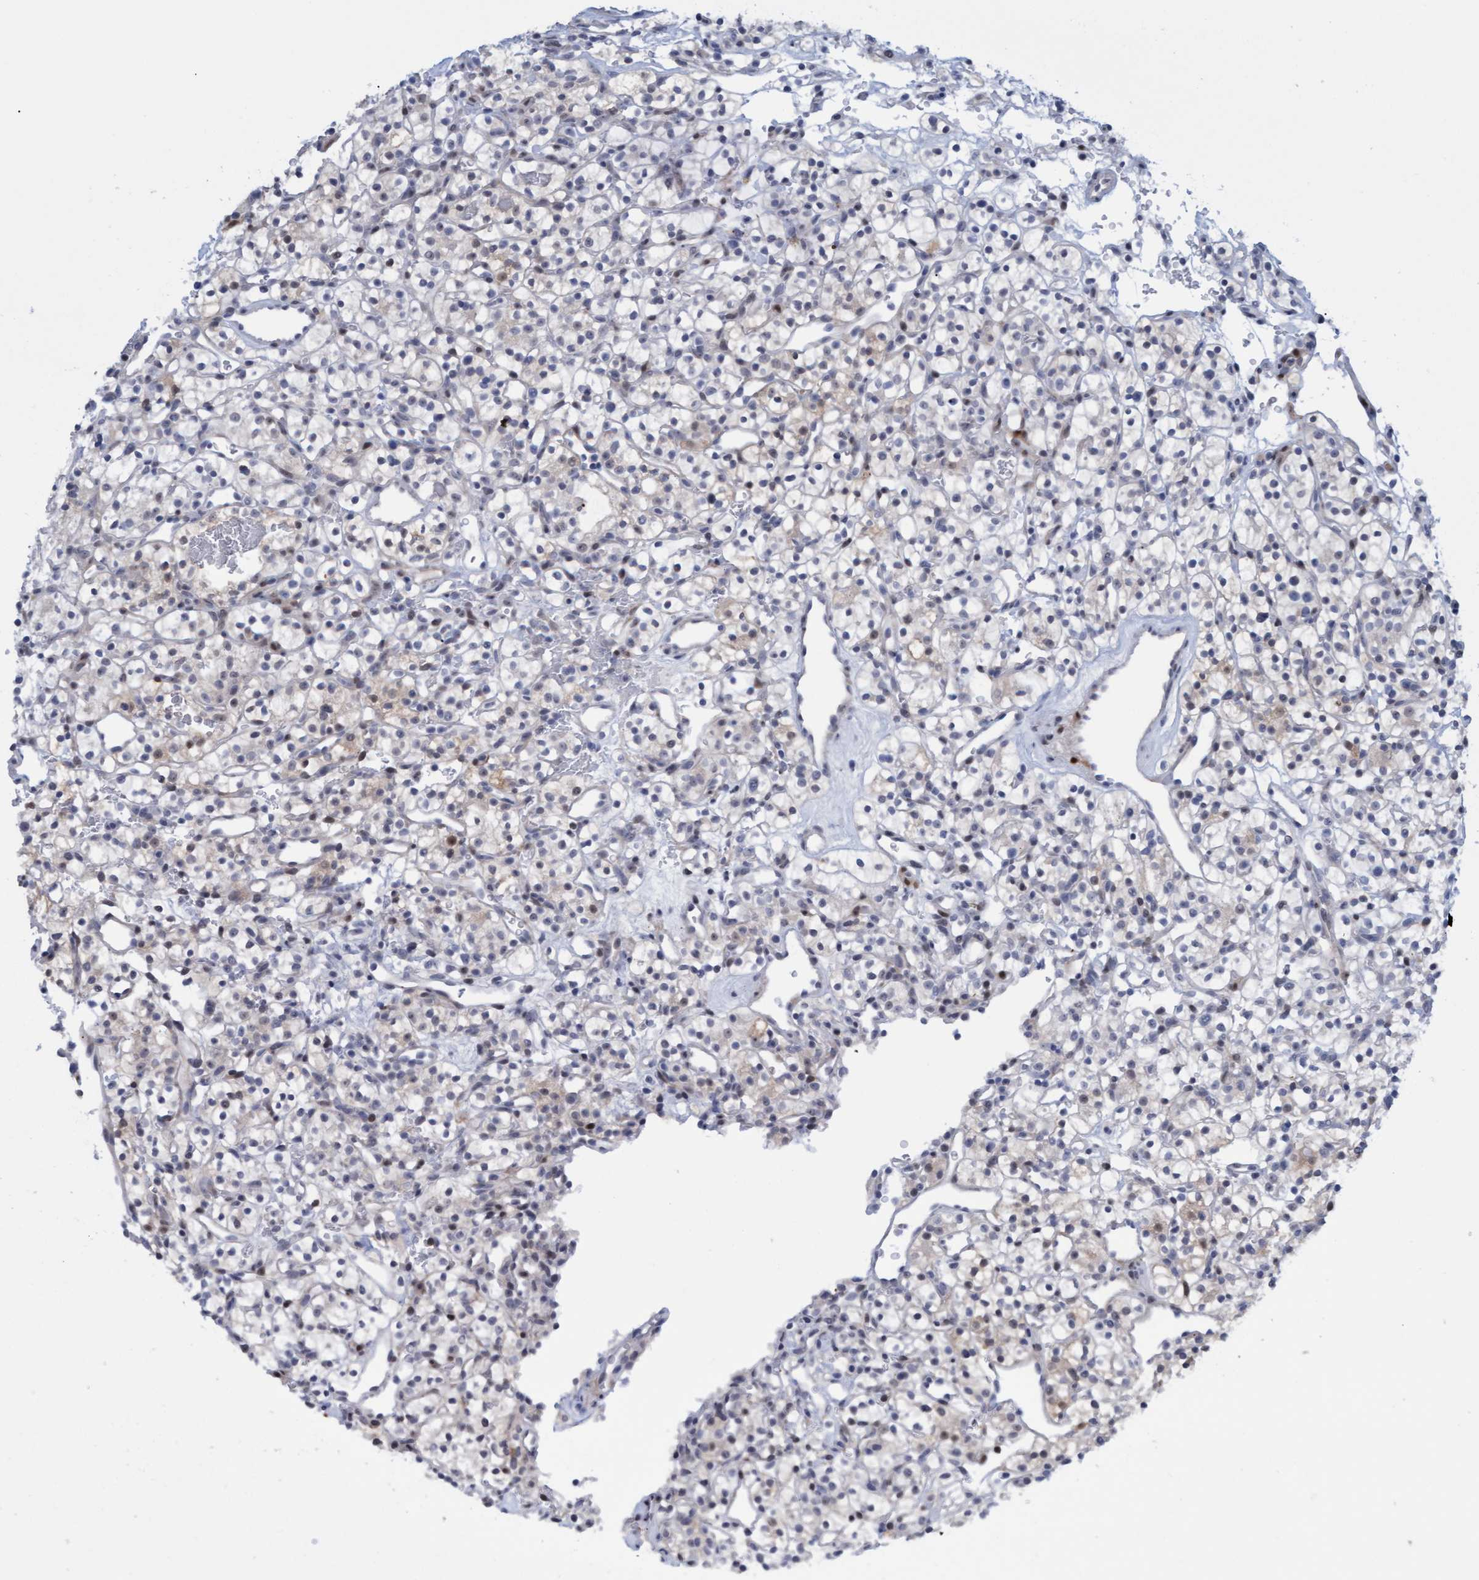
{"staining": {"intensity": "negative", "quantity": "none", "location": "none"}, "tissue": "renal cancer", "cell_type": "Tumor cells", "image_type": "cancer", "snomed": [{"axis": "morphology", "description": "Adenocarcinoma, NOS"}, {"axis": "topography", "description": "Kidney"}], "caption": "IHC image of neoplastic tissue: human renal cancer (adenocarcinoma) stained with DAB displays no significant protein expression in tumor cells.", "gene": "PINX1", "patient": {"sex": "female", "age": 57}}